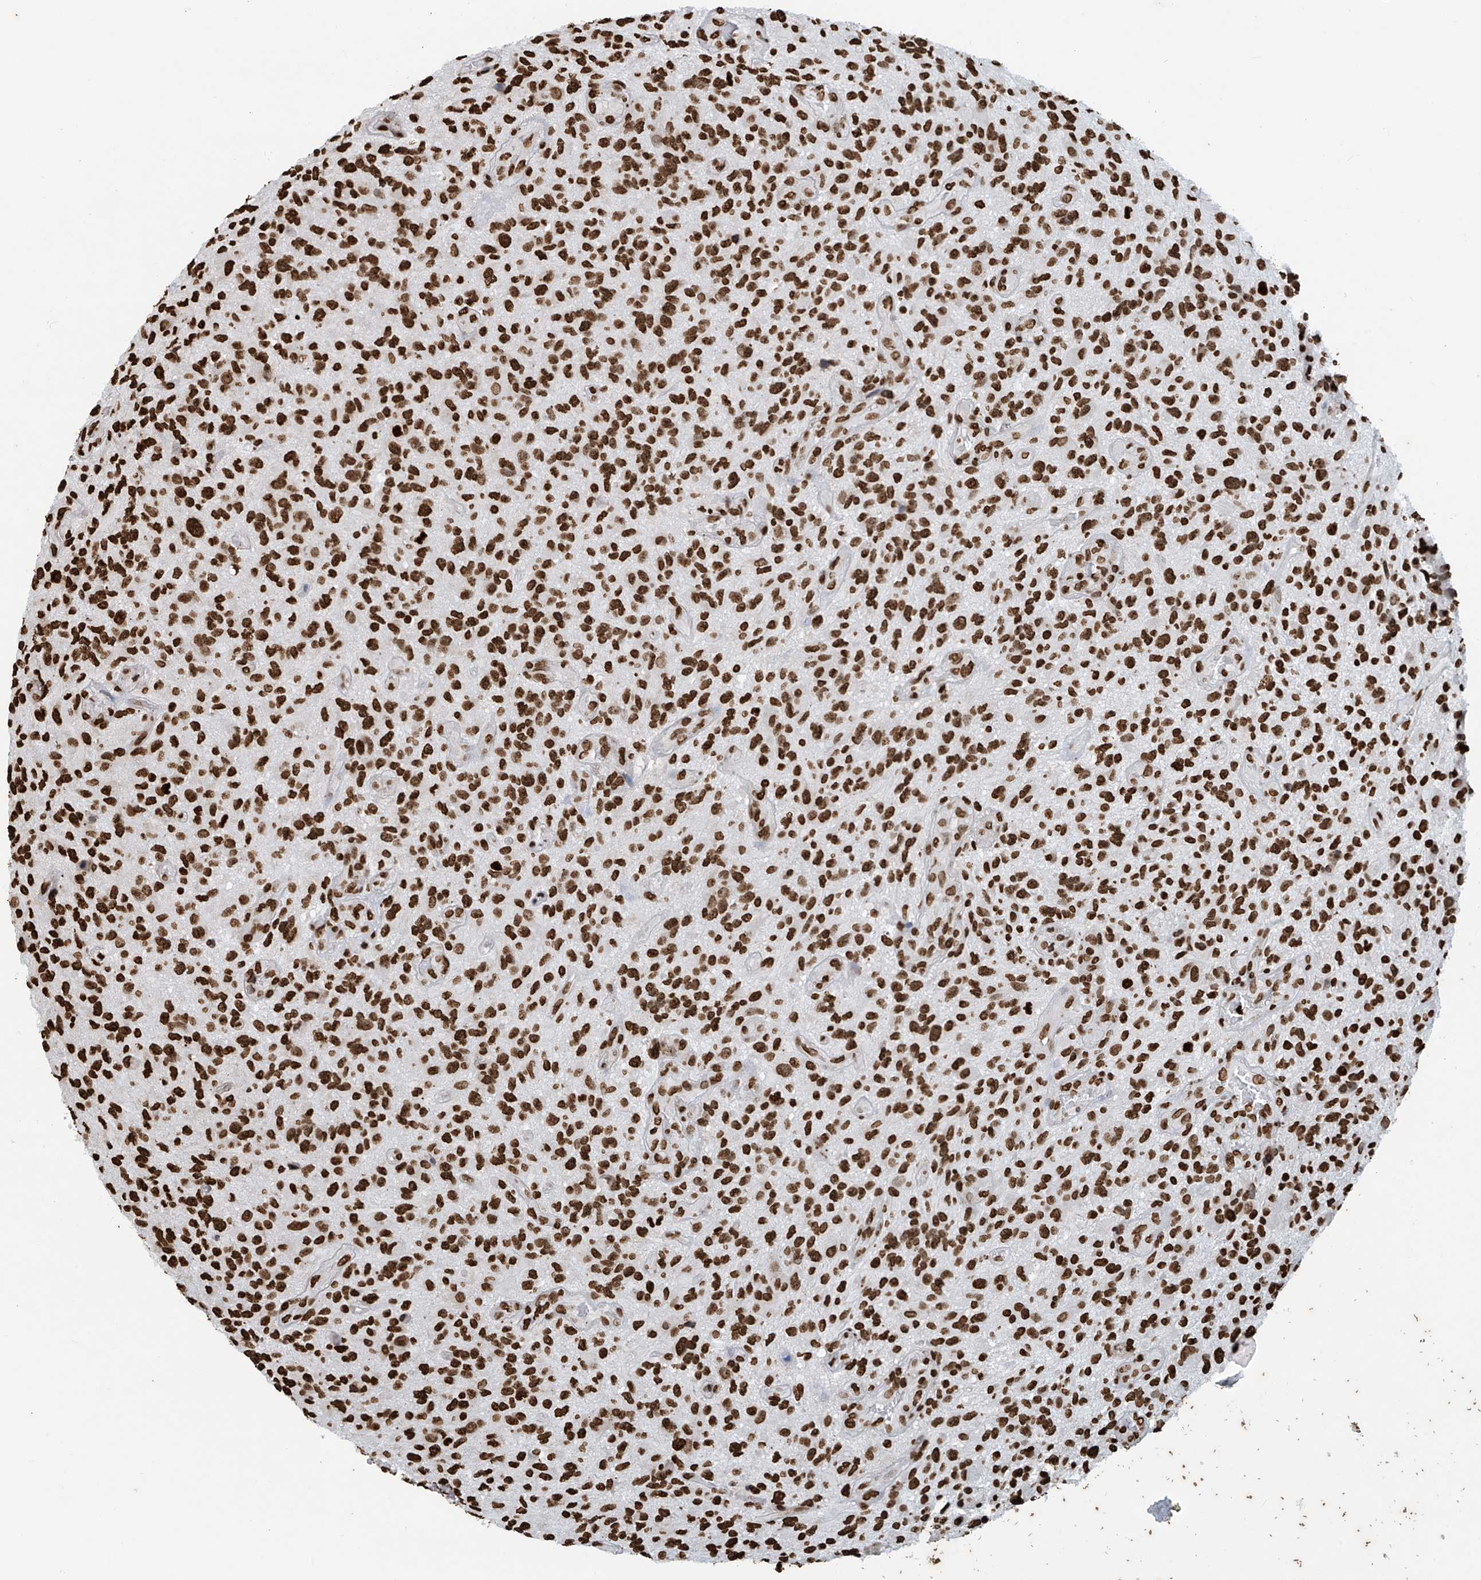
{"staining": {"intensity": "strong", "quantity": ">75%", "location": "nuclear"}, "tissue": "glioma", "cell_type": "Tumor cells", "image_type": "cancer", "snomed": [{"axis": "morphology", "description": "Glioma, malignant, High grade"}, {"axis": "topography", "description": "Brain"}], "caption": "Strong nuclear expression is identified in approximately >75% of tumor cells in malignant high-grade glioma.", "gene": "DPPA2", "patient": {"sex": "male", "age": 47}}